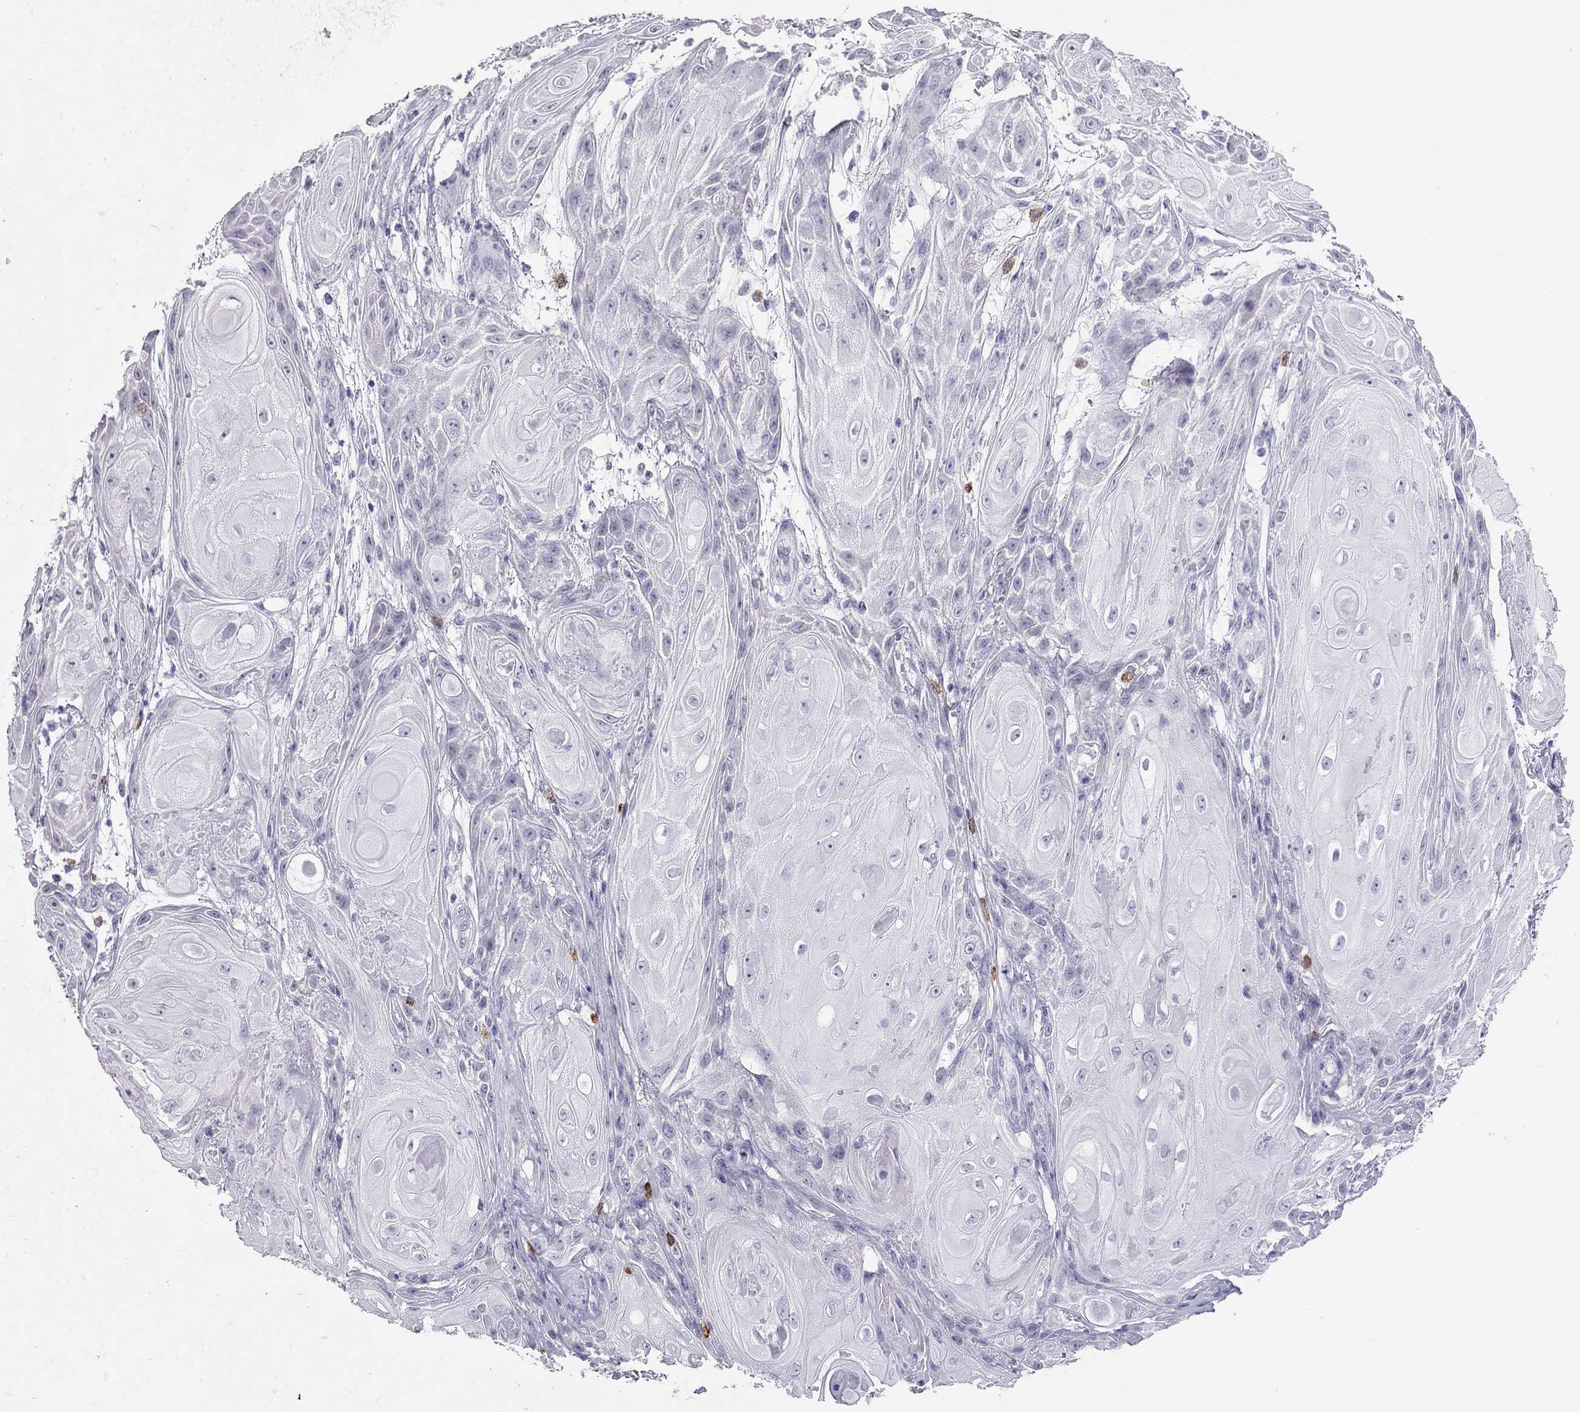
{"staining": {"intensity": "negative", "quantity": "none", "location": "none"}, "tissue": "skin cancer", "cell_type": "Tumor cells", "image_type": "cancer", "snomed": [{"axis": "morphology", "description": "Squamous cell carcinoma, NOS"}, {"axis": "topography", "description": "Skin"}], "caption": "Skin cancer (squamous cell carcinoma) was stained to show a protein in brown. There is no significant staining in tumor cells.", "gene": "IL17REL", "patient": {"sex": "male", "age": 62}}